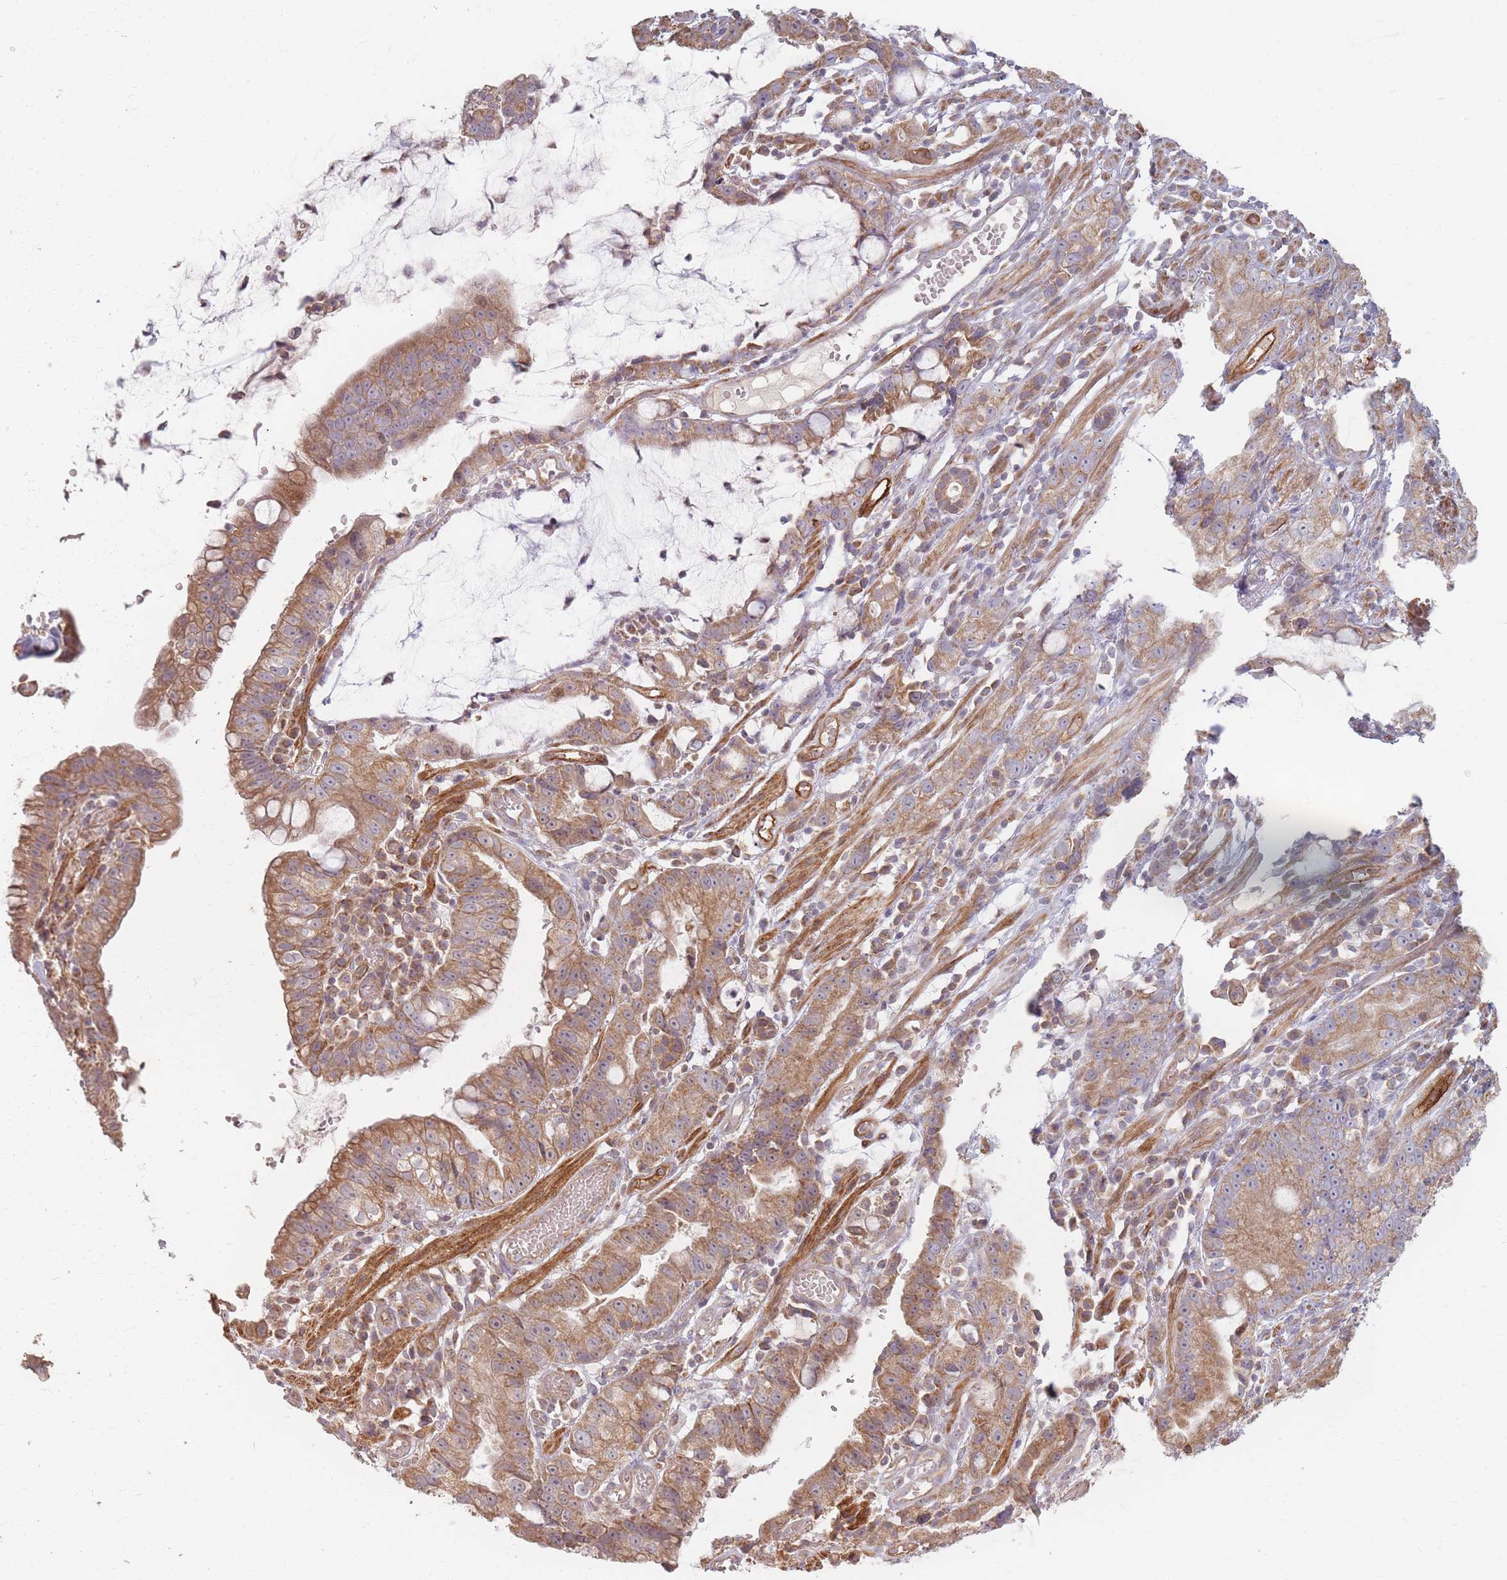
{"staining": {"intensity": "moderate", "quantity": ">75%", "location": "cytoplasmic/membranous"}, "tissue": "stomach cancer", "cell_type": "Tumor cells", "image_type": "cancer", "snomed": [{"axis": "morphology", "description": "Adenocarcinoma, NOS"}, {"axis": "topography", "description": "Stomach"}], "caption": "Tumor cells reveal medium levels of moderate cytoplasmic/membranous expression in about >75% of cells in stomach cancer (adenocarcinoma). The staining is performed using DAB (3,3'-diaminobenzidine) brown chromogen to label protein expression. The nuclei are counter-stained blue using hematoxylin.", "gene": "MRPS6", "patient": {"sex": "male", "age": 55}}